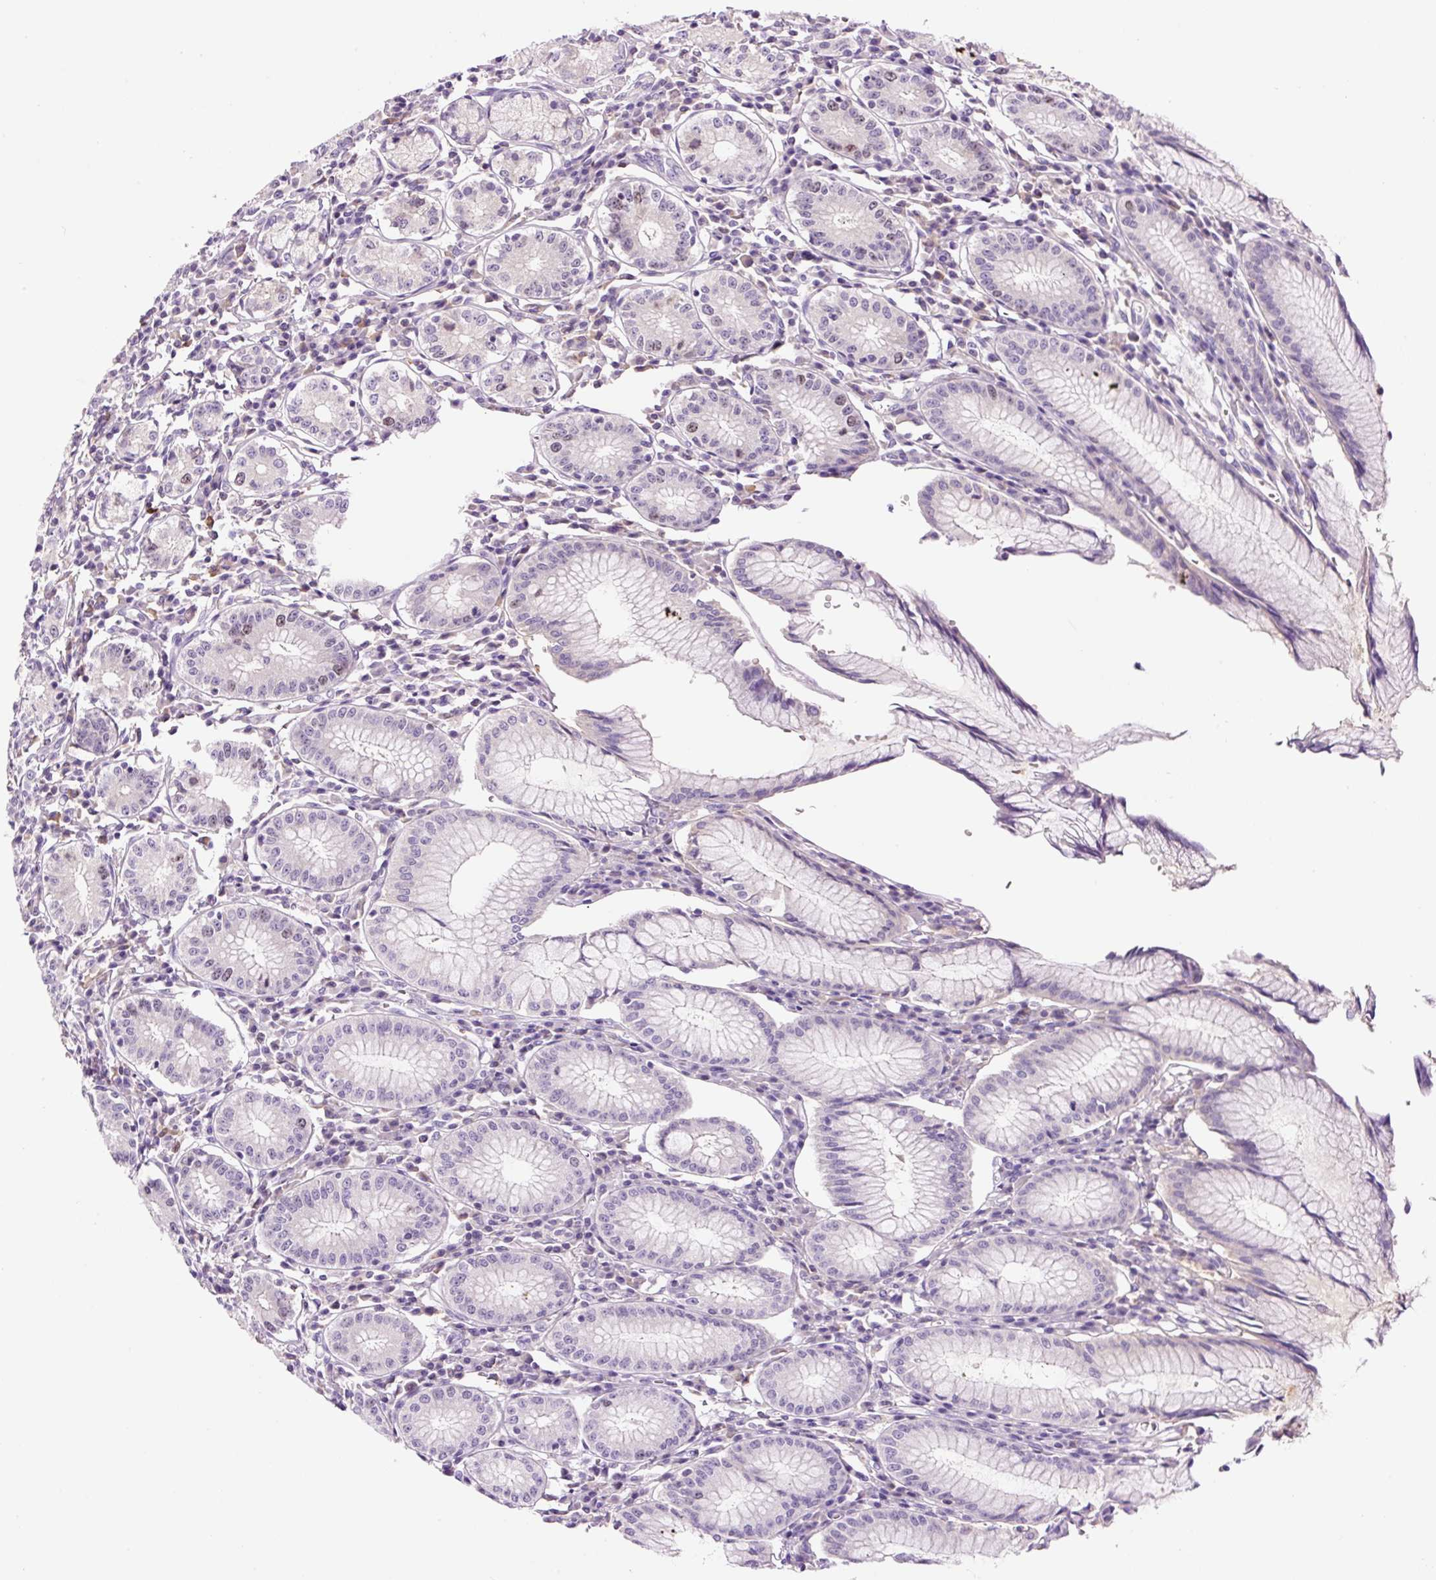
{"staining": {"intensity": "moderate", "quantity": "<25%", "location": "nuclear"}, "tissue": "stomach", "cell_type": "Glandular cells", "image_type": "normal", "snomed": [{"axis": "morphology", "description": "Normal tissue, NOS"}, {"axis": "topography", "description": "Stomach"}], "caption": "Brown immunohistochemical staining in normal human stomach exhibits moderate nuclear expression in about <25% of glandular cells.", "gene": "DPPA4", "patient": {"sex": "male", "age": 55}}